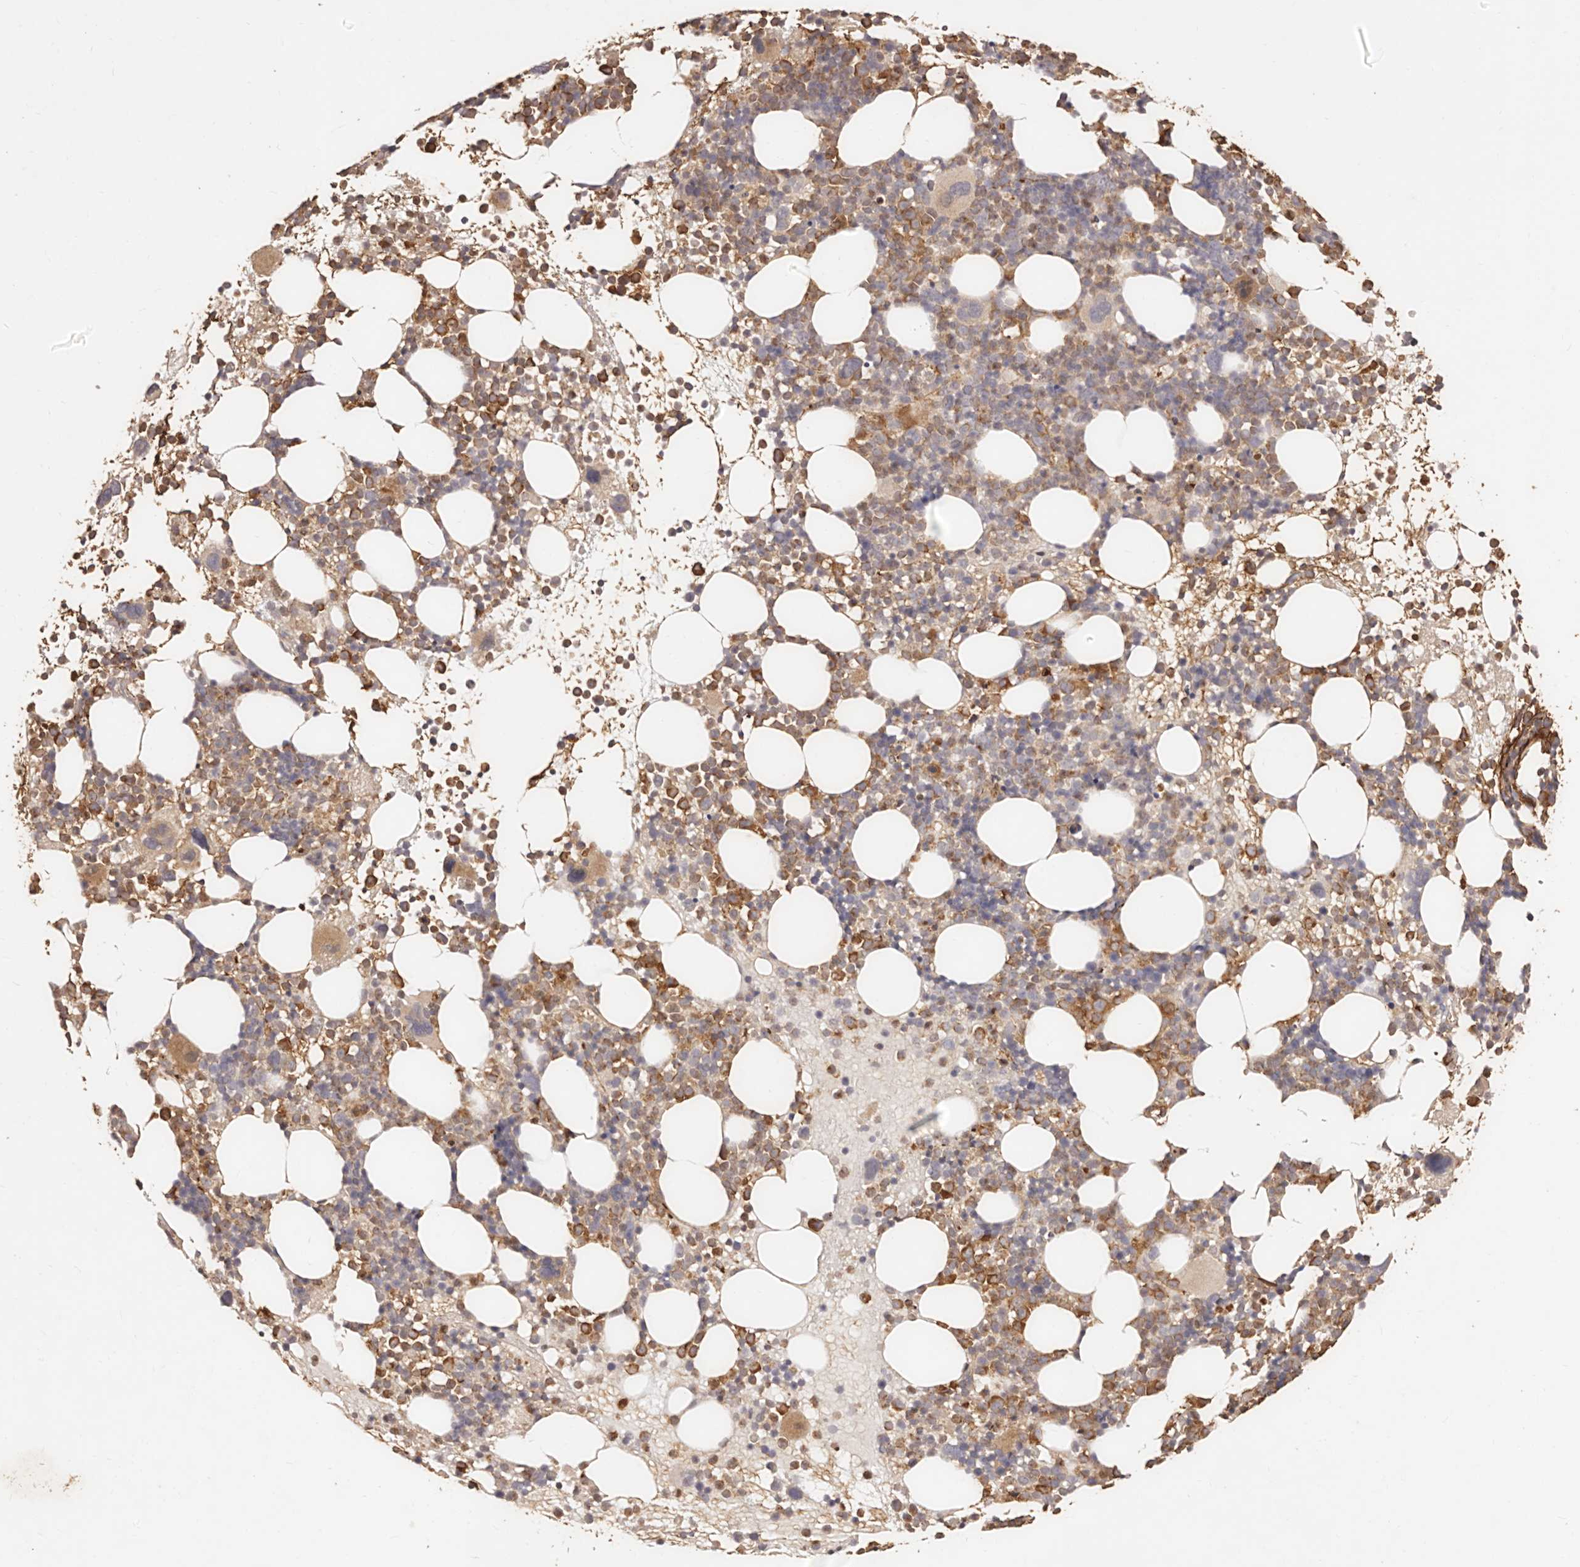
{"staining": {"intensity": "strong", "quantity": "25%-75%", "location": "cytoplasmic/membranous"}, "tissue": "bone marrow", "cell_type": "Hematopoietic cells", "image_type": "normal", "snomed": [{"axis": "morphology", "description": "Normal tissue, NOS"}, {"axis": "topography", "description": "Bone marrow"}], "caption": "Strong cytoplasmic/membranous staining for a protein is appreciated in approximately 25%-75% of hematopoietic cells of benign bone marrow using IHC.", "gene": "CCL14", "patient": {"sex": "female", "age": 57}}